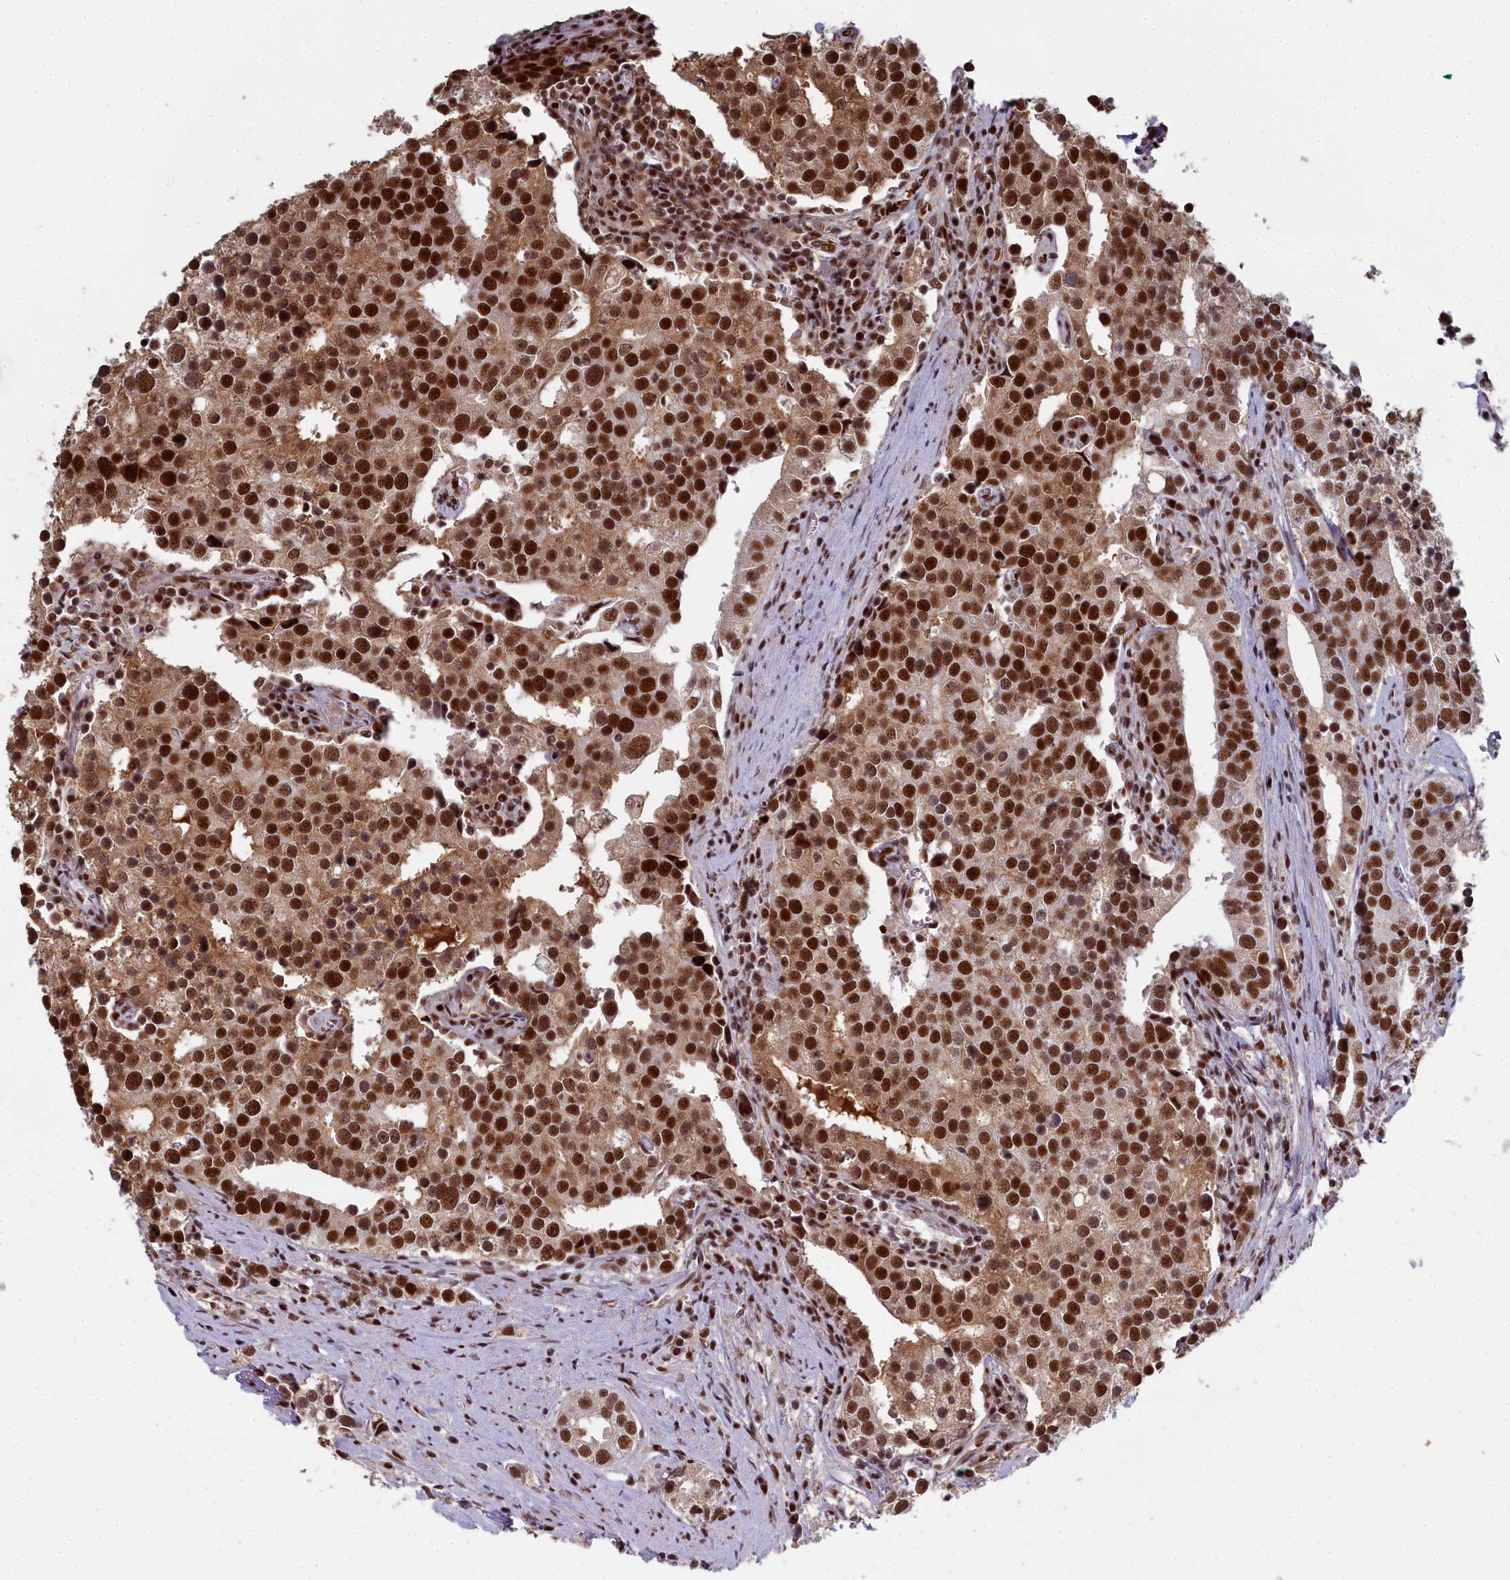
{"staining": {"intensity": "strong", "quantity": ">75%", "location": "cytoplasmic/membranous,nuclear"}, "tissue": "prostate cancer", "cell_type": "Tumor cells", "image_type": "cancer", "snomed": [{"axis": "morphology", "description": "Adenocarcinoma, High grade"}, {"axis": "topography", "description": "Prostate"}], "caption": "A micrograph of high-grade adenocarcinoma (prostate) stained for a protein shows strong cytoplasmic/membranous and nuclear brown staining in tumor cells.", "gene": "SF3B3", "patient": {"sex": "male", "age": 71}}